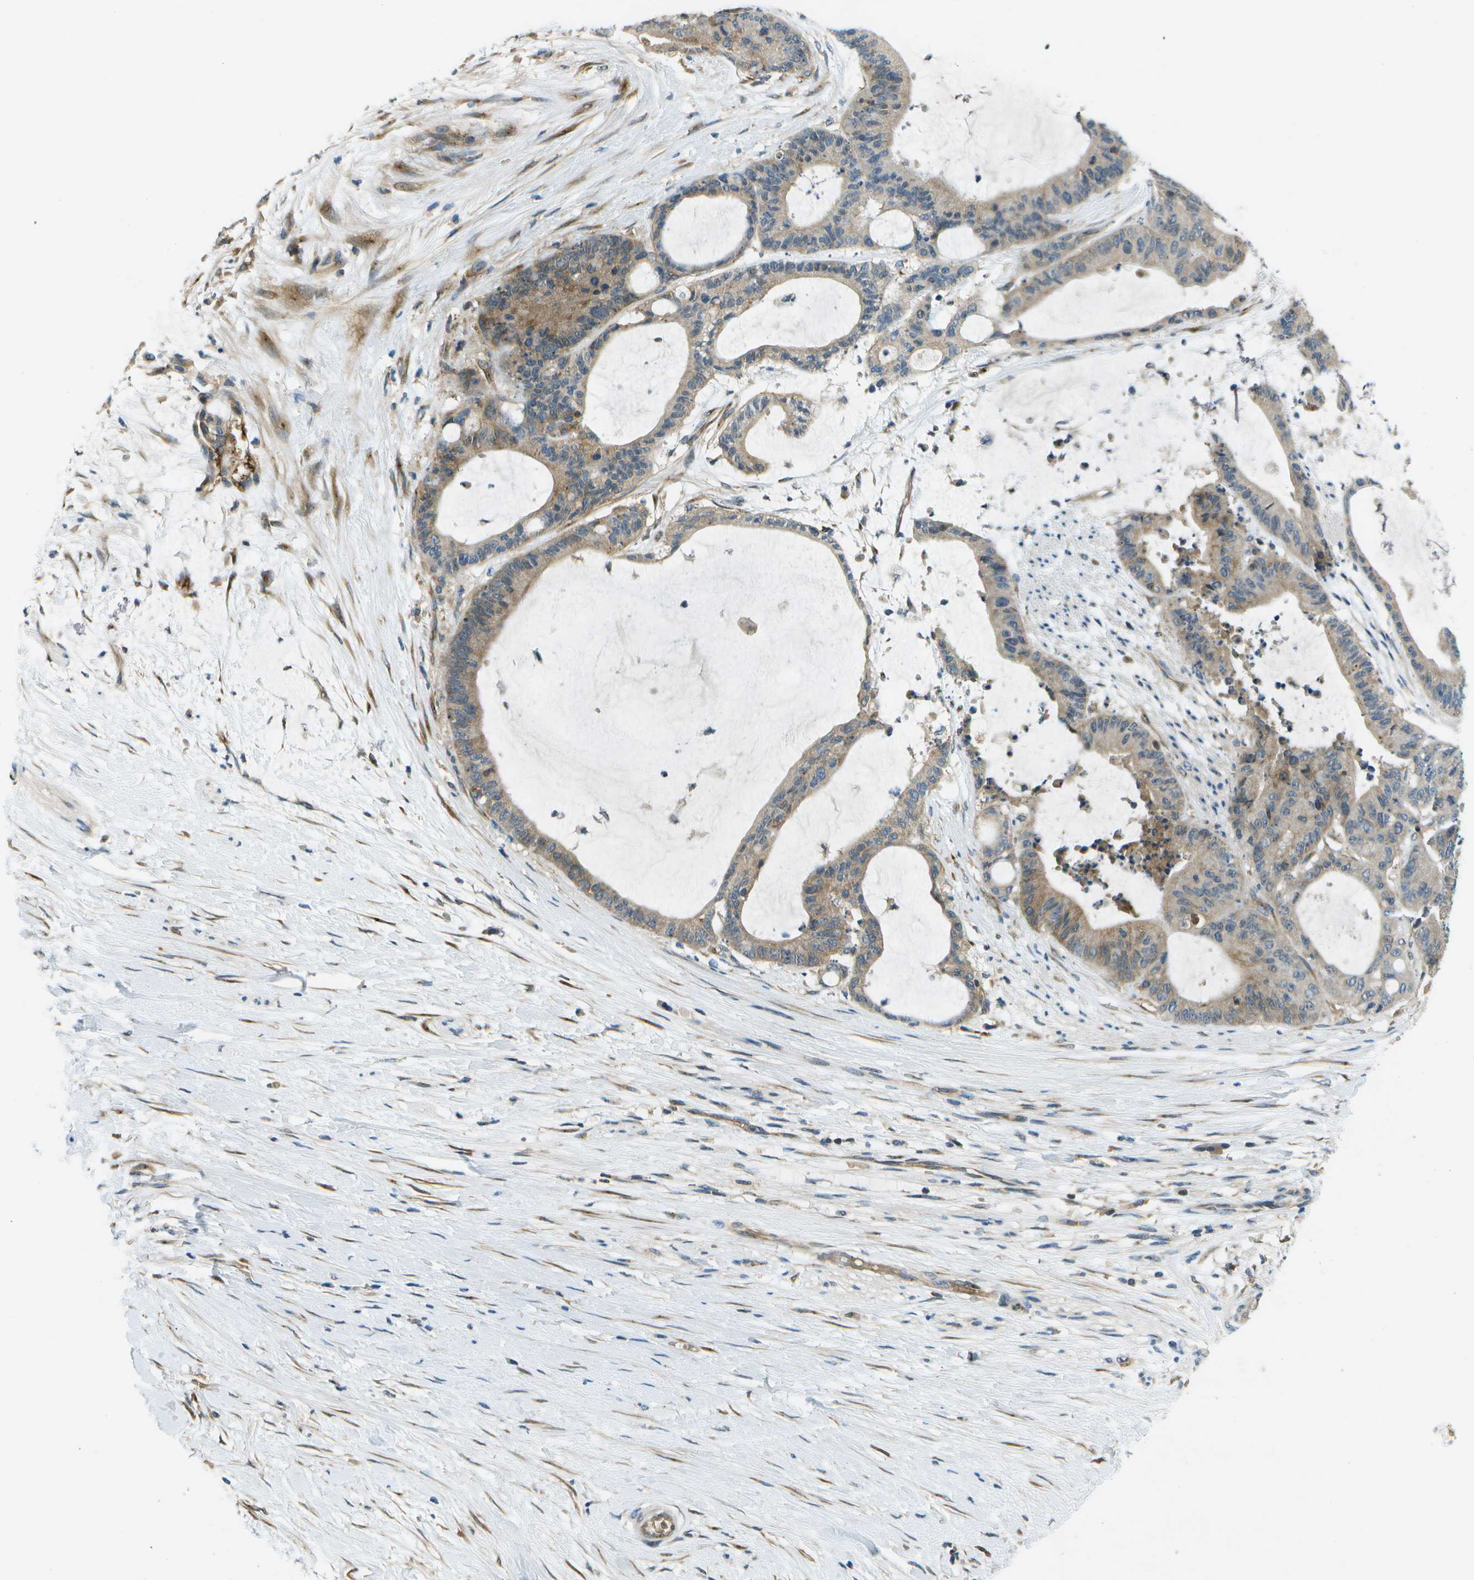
{"staining": {"intensity": "weak", "quantity": ">75%", "location": "cytoplasmic/membranous"}, "tissue": "liver cancer", "cell_type": "Tumor cells", "image_type": "cancer", "snomed": [{"axis": "morphology", "description": "Cholangiocarcinoma"}, {"axis": "topography", "description": "Liver"}], "caption": "Protein expression analysis of human liver cholangiocarcinoma reveals weak cytoplasmic/membranous positivity in about >75% of tumor cells.", "gene": "CTIF", "patient": {"sex": "female", "age": 73}}